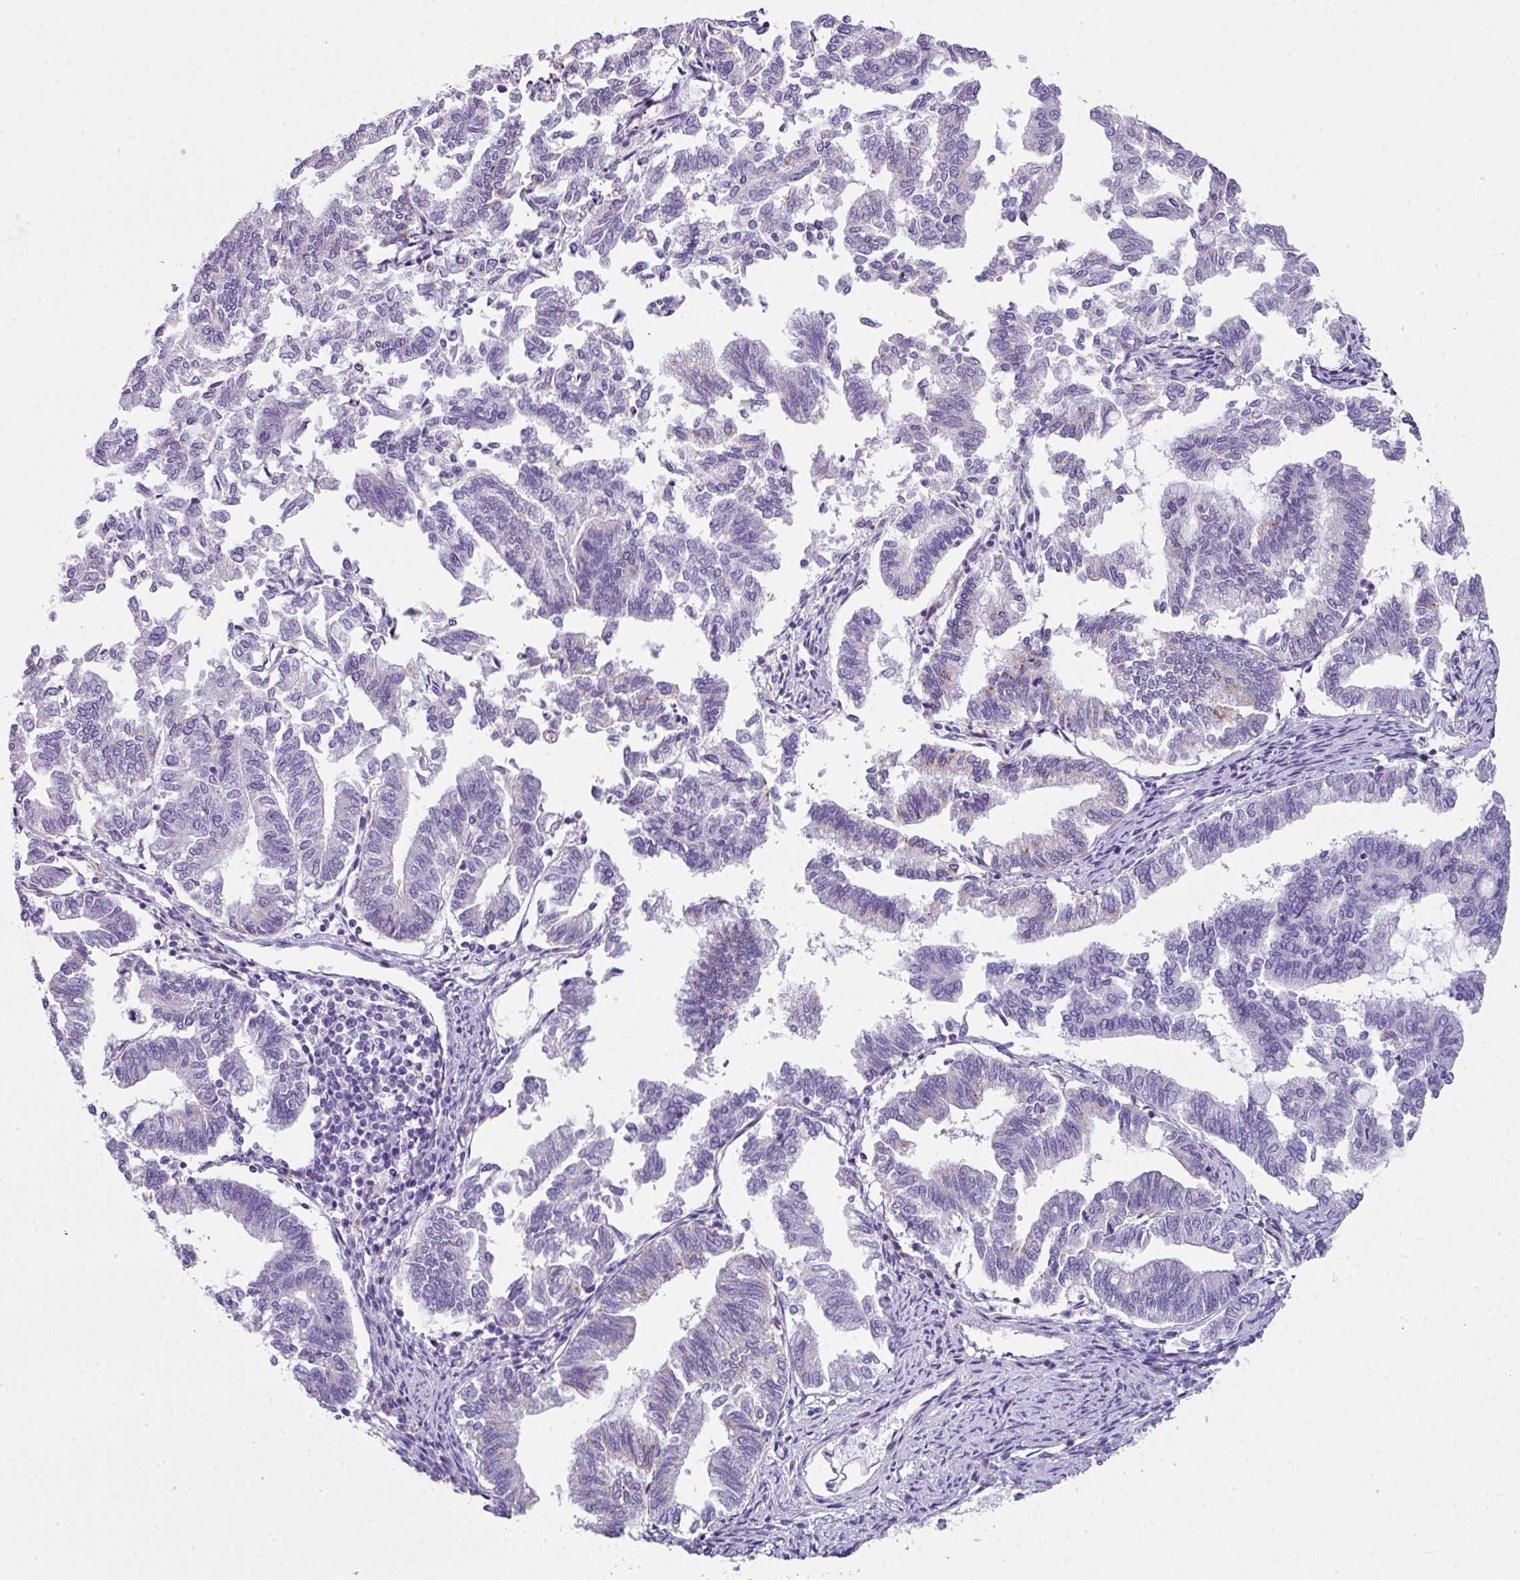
{"staining": {"intensity": "negative", "quantity": "none", "location": "none"}, "tissue": "endometrial cancer", "cell_type": "Tumor cells", "image_type": "cancer", "snomed": [{"axis": "morphology", "description": "Adenocarcinoma, NOS"}, {"axis": "topography", "description": "Endometrium"}], "caption": "Protein analysis of adenocarcinoma (endometrial) shows no significant staining in tumor cells.", "gene": "ZNF568", "patient": {"sex": "female", "age": 79}}